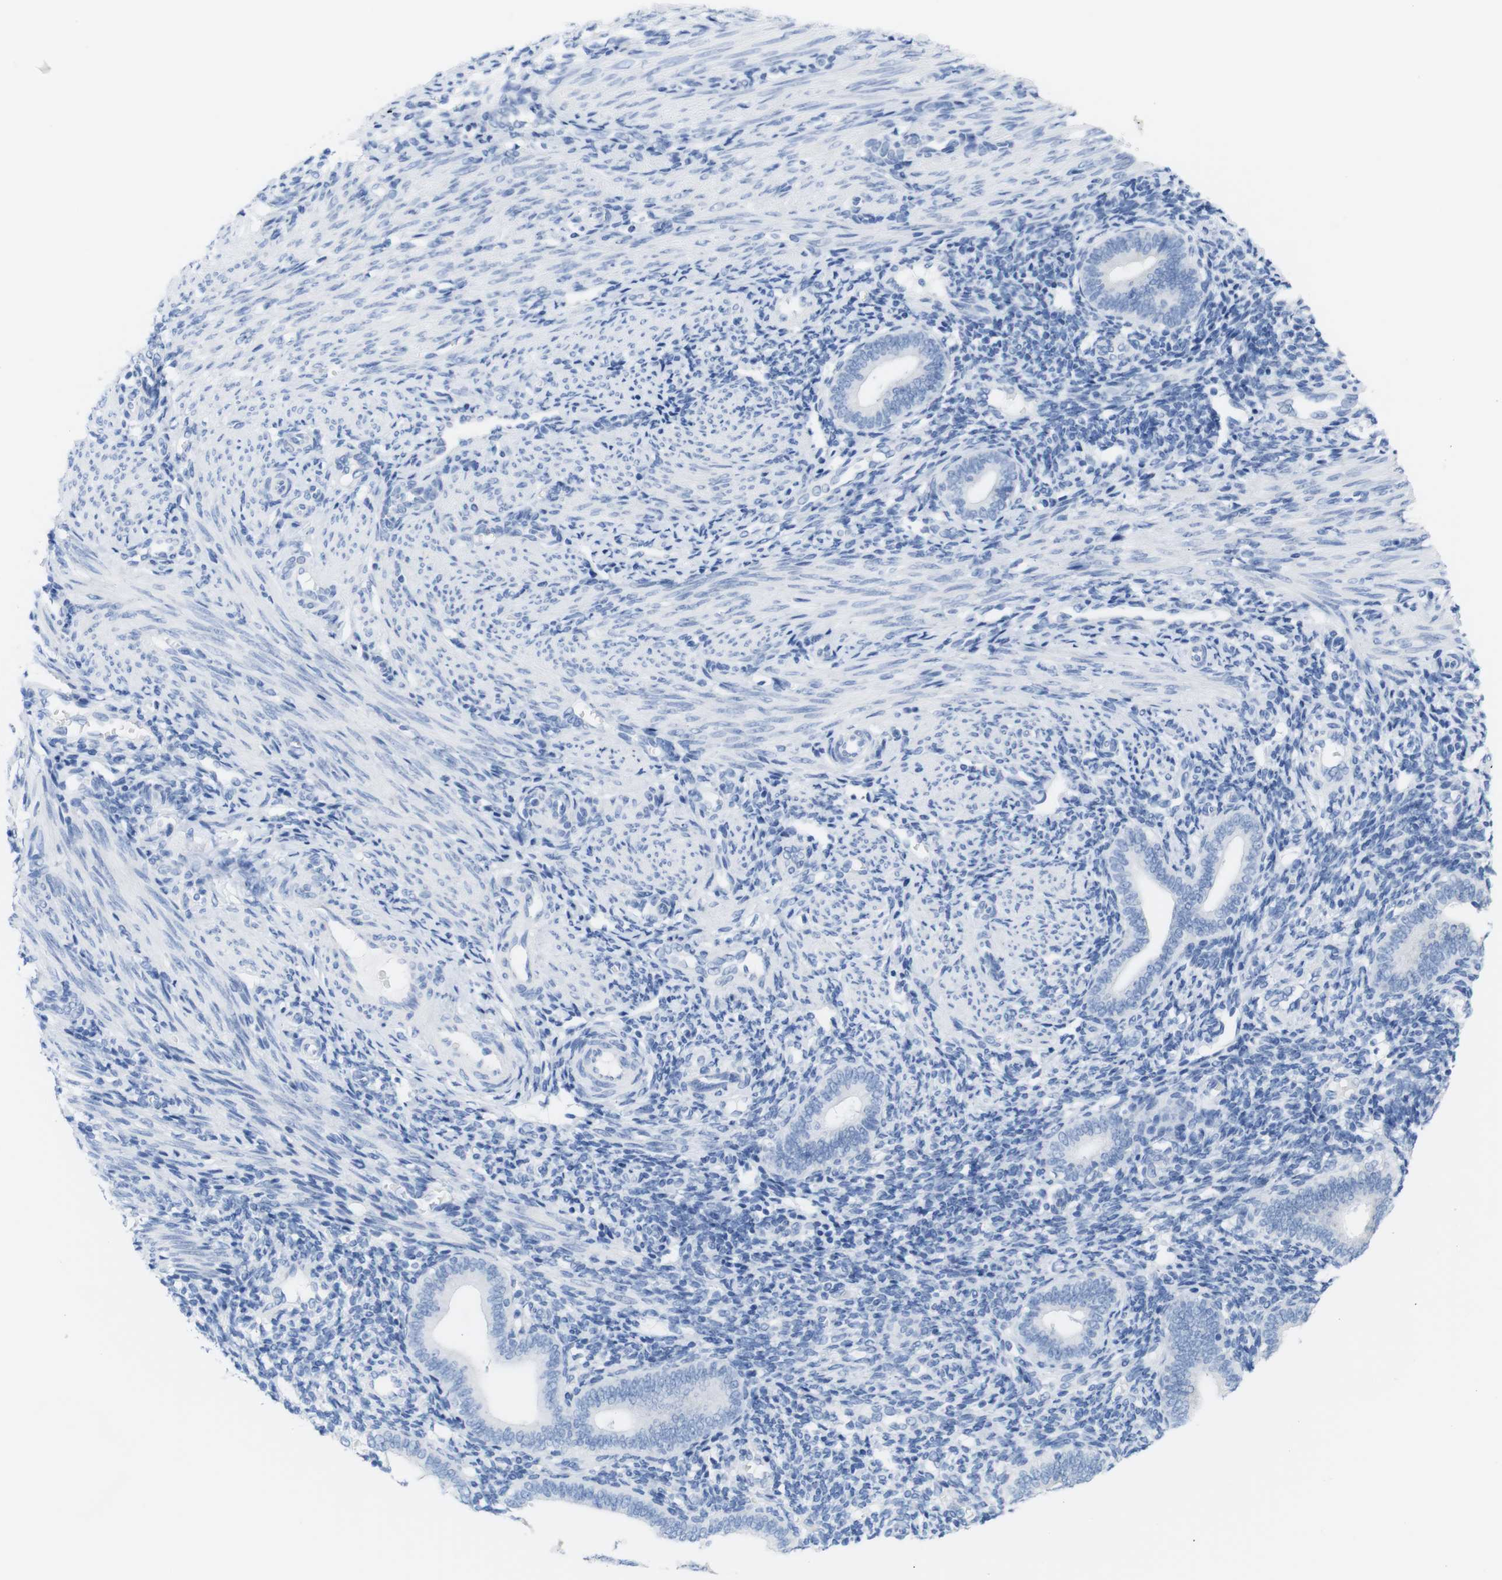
{"staining": {"intensity": "negative", "quantity": "none", "location": "none"}, "tissue": "endometrium", "cell_type": "Cells in endometrial stroma", "image_type": "normal", "snomed": [{"axis": "morphology", "description": "Normal tissue, NOS"}, {"axis": "topography", "description": "Uterus"}, {"axis": "topography", "description": "Endometrium"}], "caption": "A photomicrograph of human endometrium is negative for staining in cells in endometrial stroma. (DAB IHC, high magnification).", "gene": "LAG3", "patient": {"sex": "female", "age": 33}}